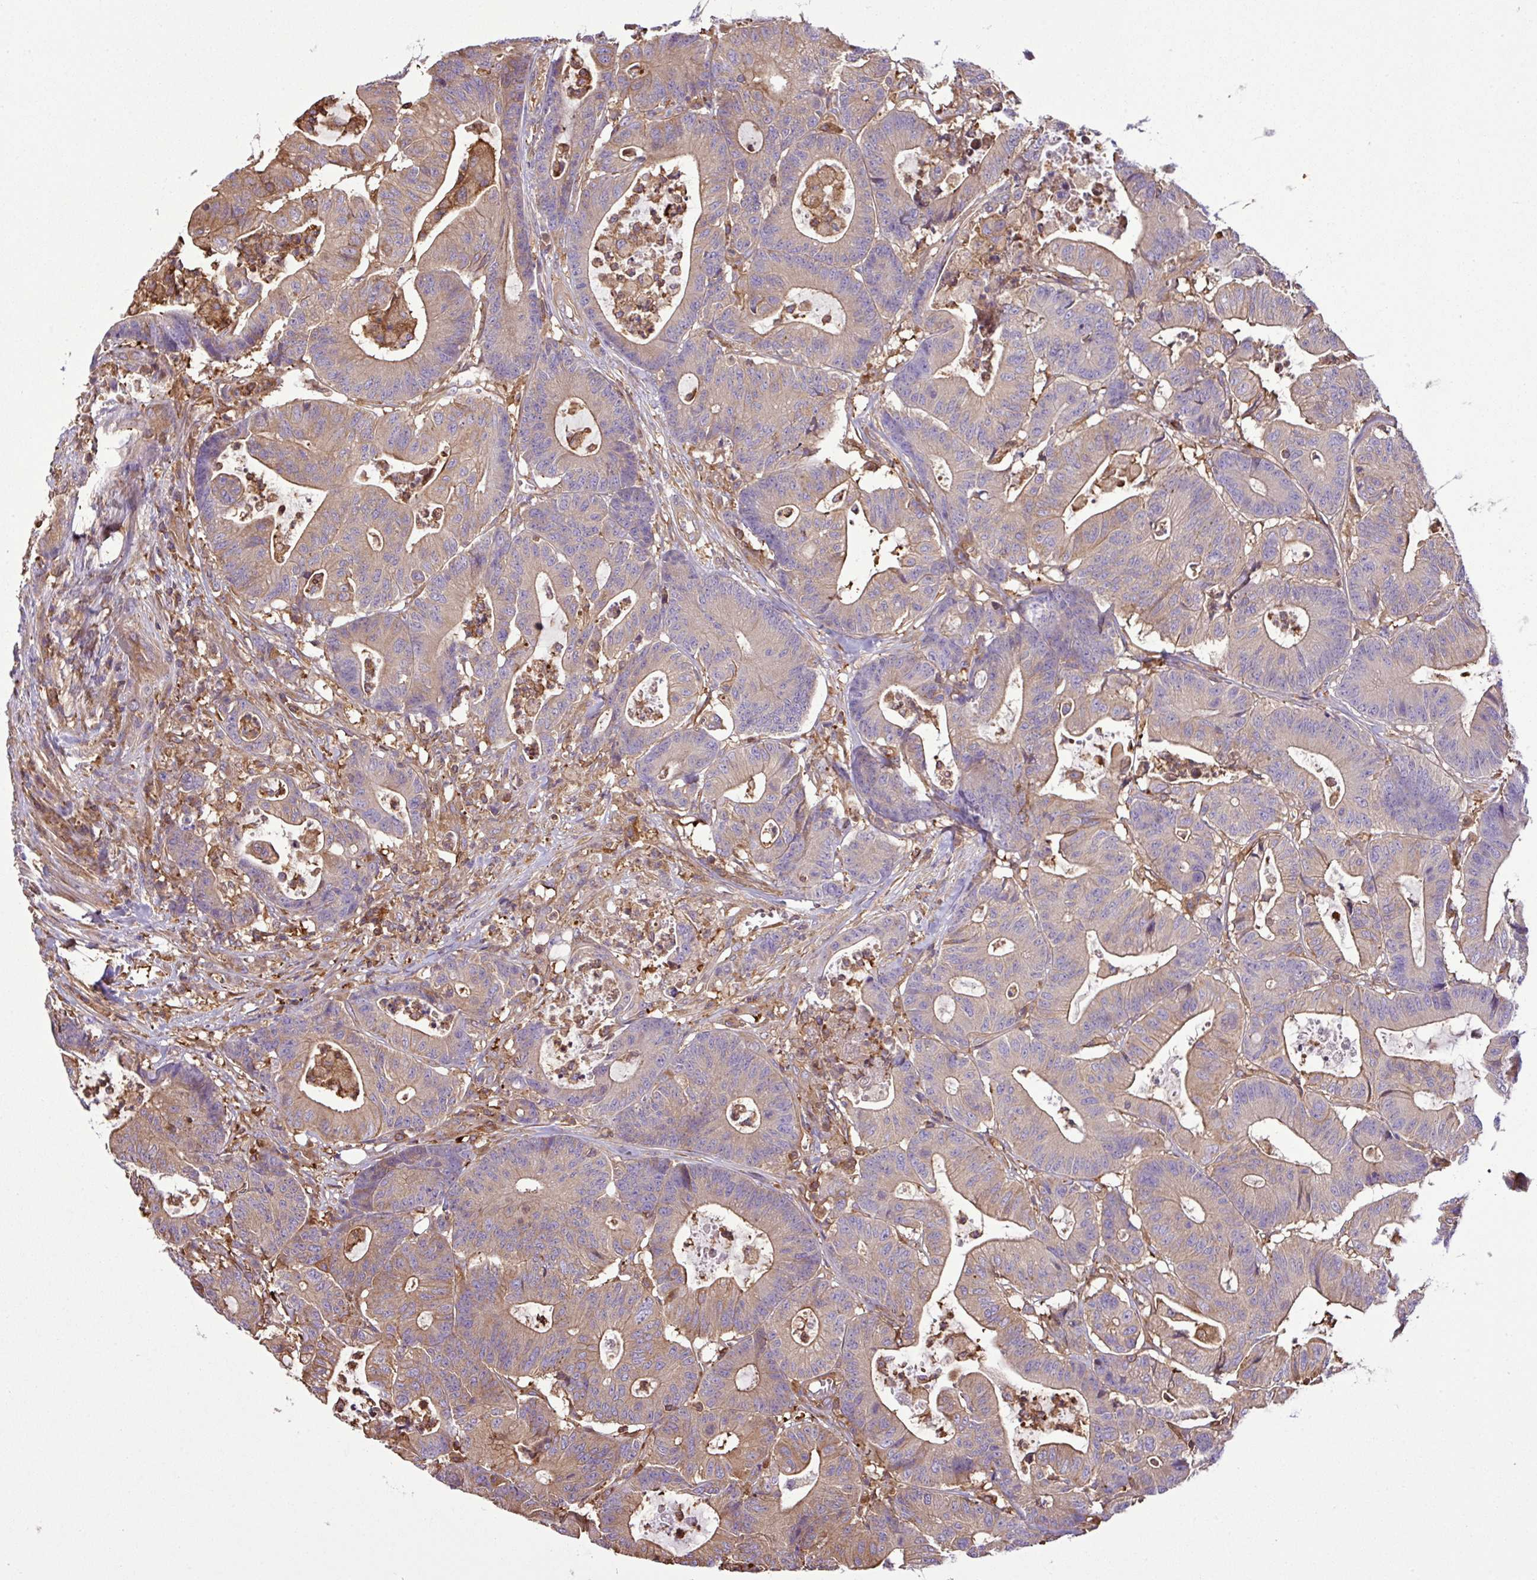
{"staining": {"intensity": "moderate", "quantity": "25%-75%", "location": "cytoplasmic/membranous"}, "tissue": "colorectal cancer", "cell_type": "Tumor cells", "image_type": "cancer", "snomed": [{"axis": "morphology", "description": "Adenocarcinoma, NOS"}, {"axis": "topography", "description": "Colon"}], "caption": "The immunohistochemical stain labels moderate cytoplasmic/membranous staining in tumor cells of adenocarcinoma (colorectal) tissue. (DAB (3,3'-diaminobenzidine) IHC, brown staining for protein, blue staining for nuclei).", "gene": "PGAP6", "patient": {"sex": "female", "age": 84}}